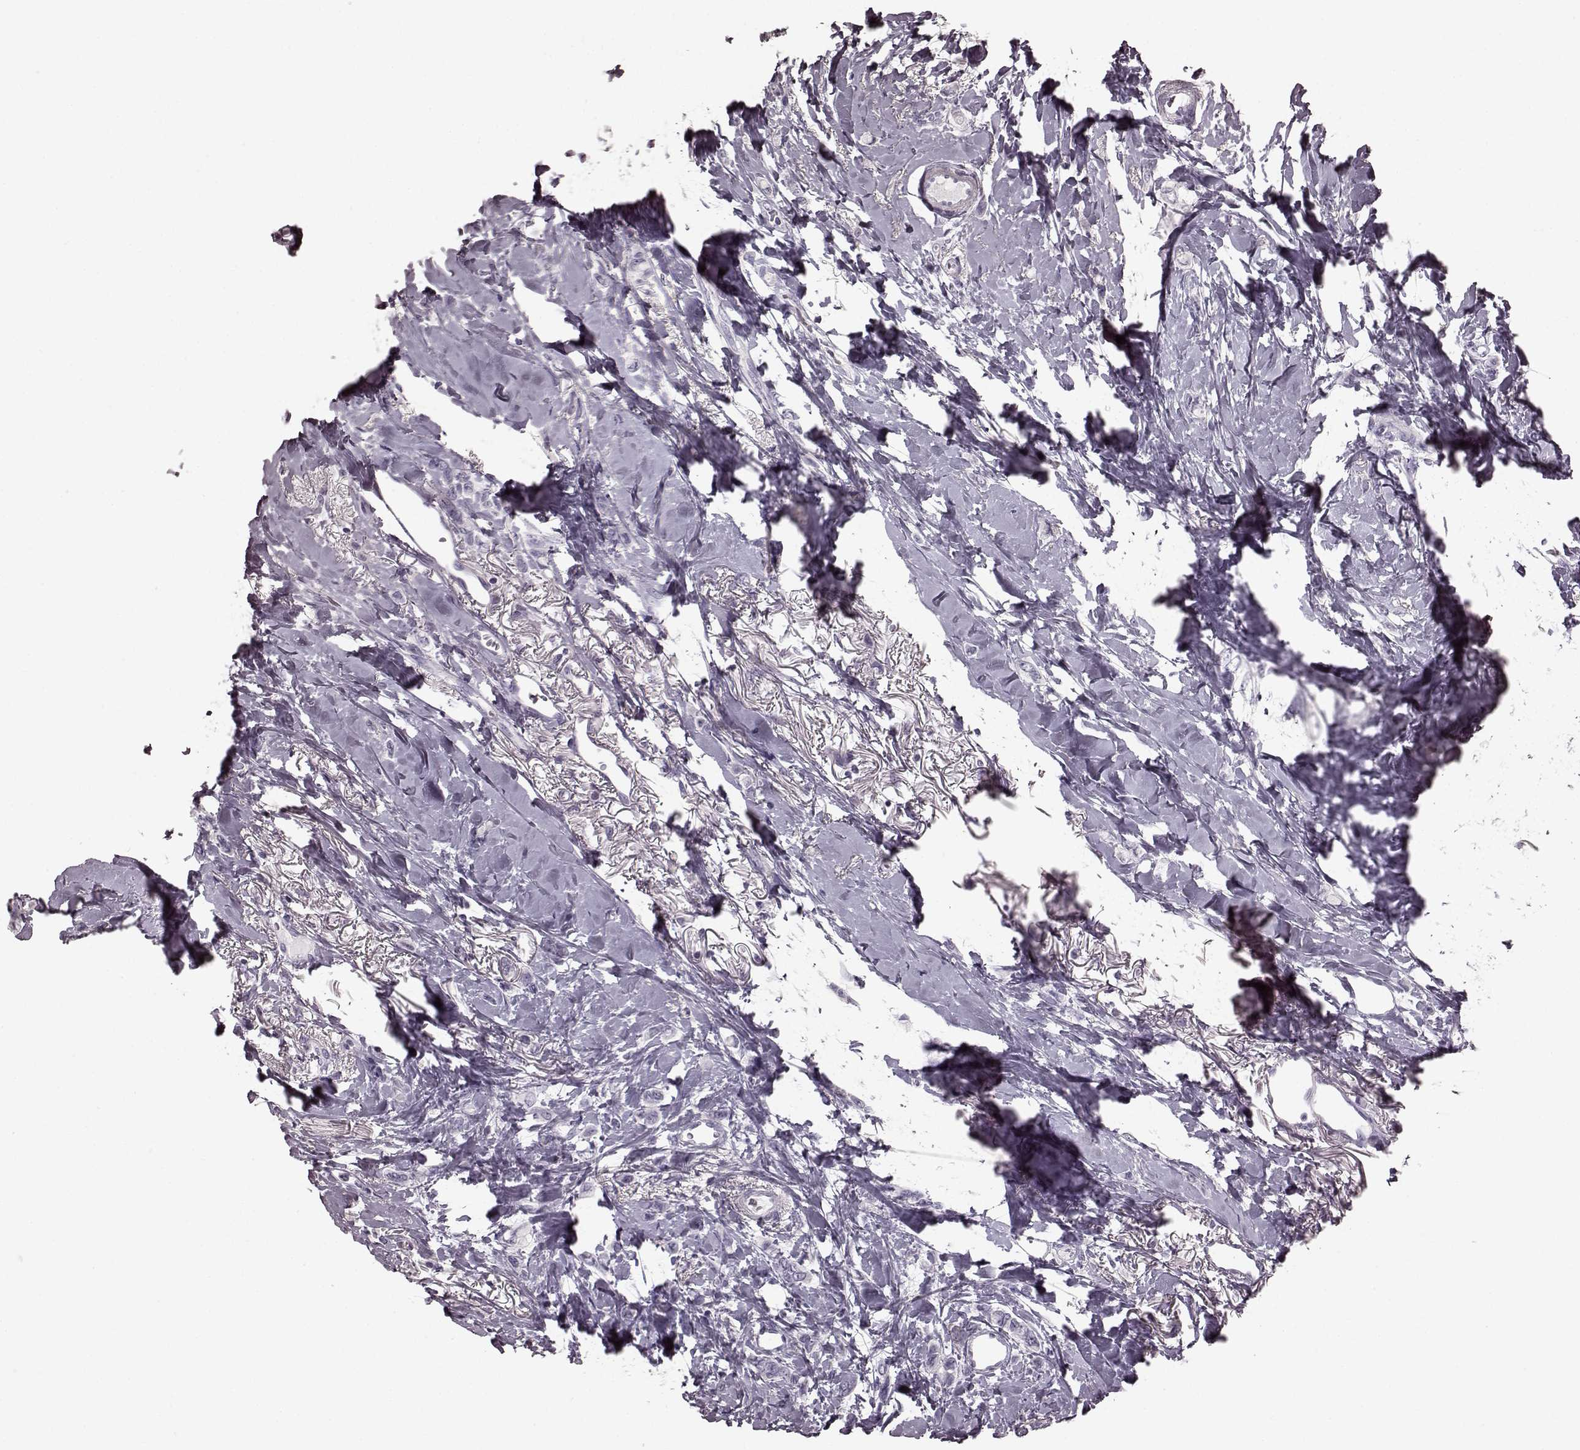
{"staining": {"intensity": "negative", "quantity": "none", "location": "none"}, "tissue": "breast cancer", "cell_type": "Tumor cells", "image_type": "cancer", "snomed": [{"axis": "morphology", "description": "Lobular carcinoma"}, {"axis": "topography", "description": "Breast"}], "caption": "This micrograph is of breast lobular carcinoma stained with IHC to label a protein in brown with the nuclei are counter-stained blue. There is no positivity in tumor cells. The staining is performed using DAB brown chromogen with nuclei counter-stained in using hematoxylin.", "gene": "TRPM1", "patient": {"sex": "female", "age": 66}}